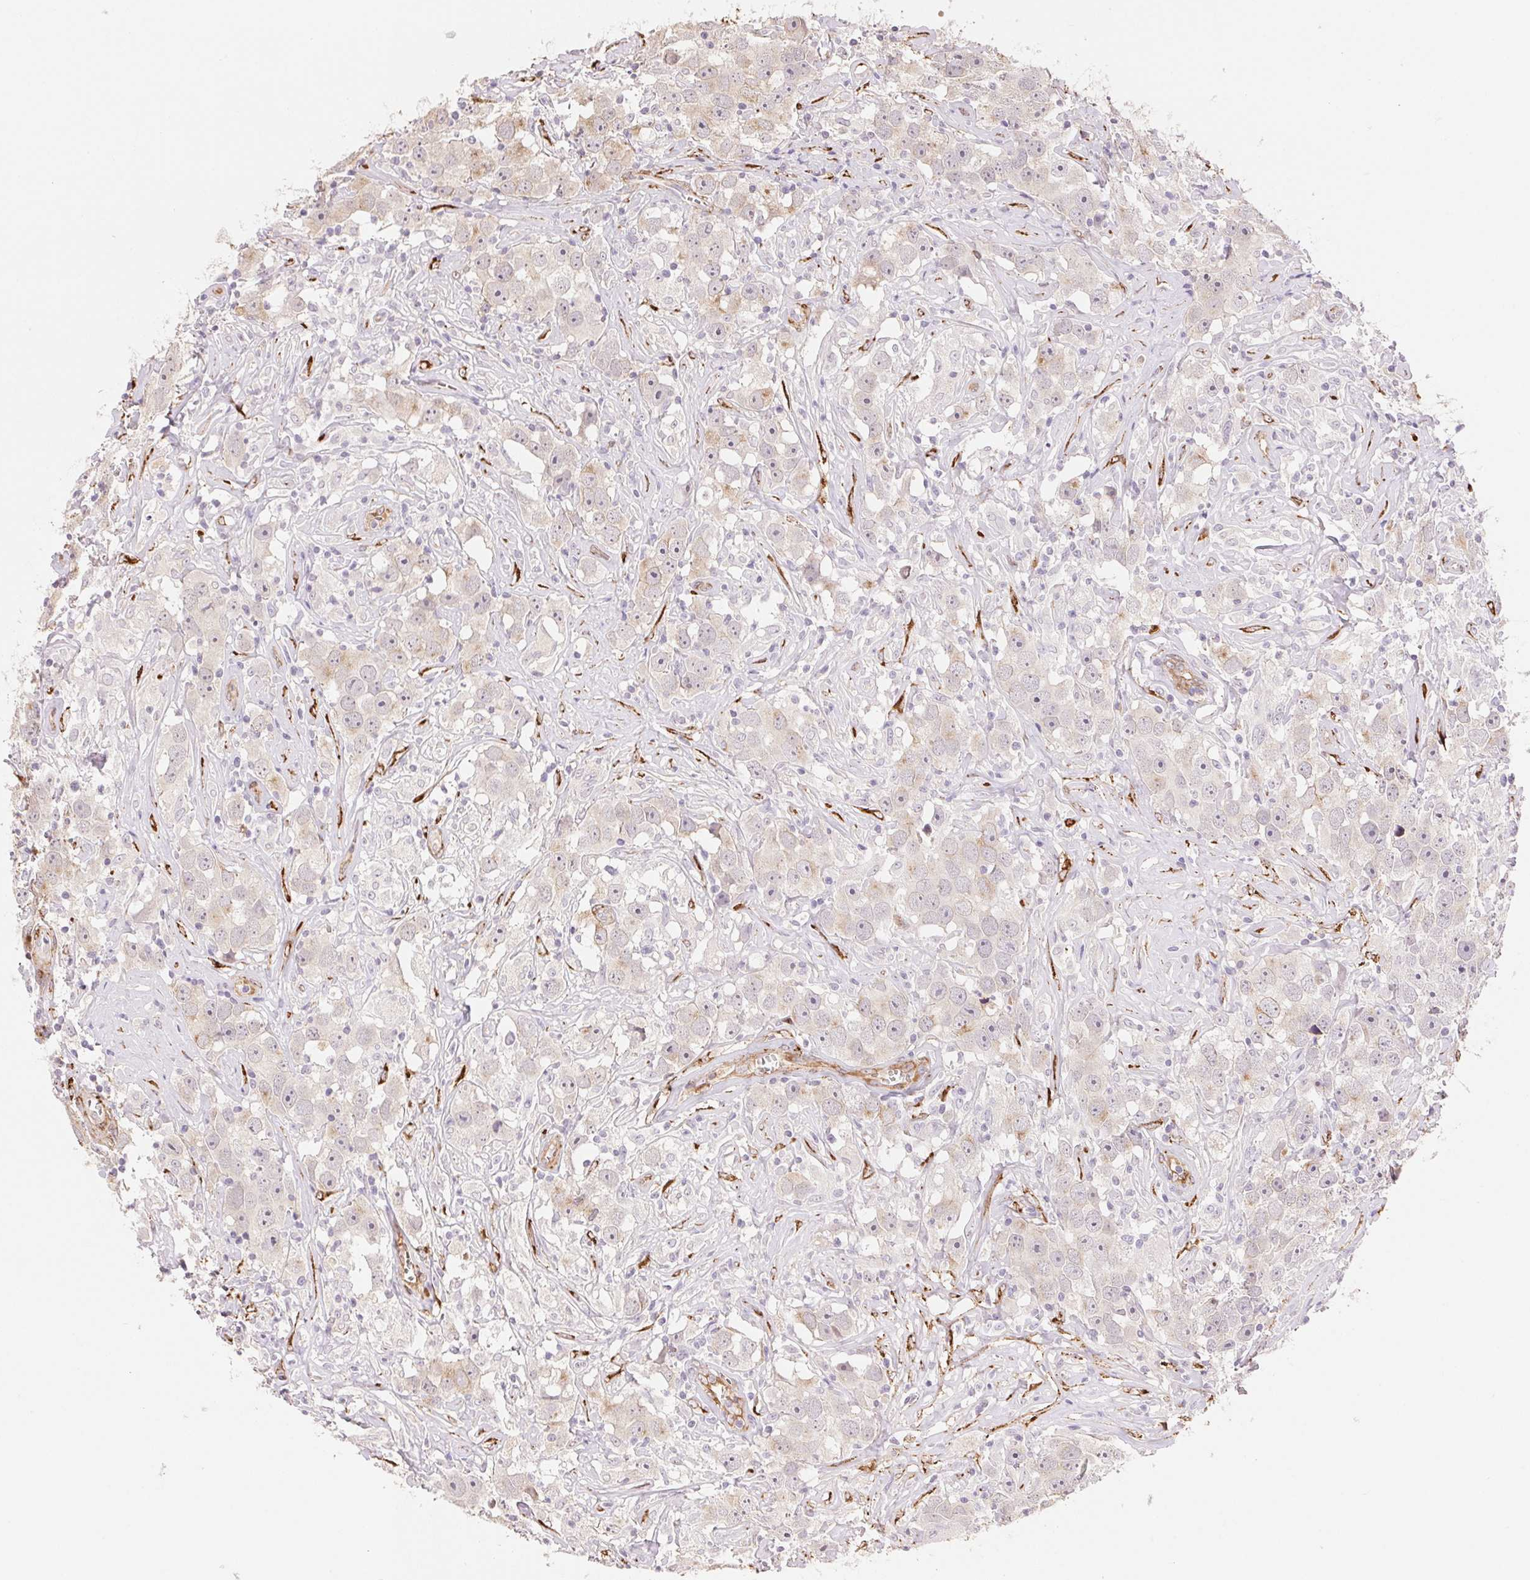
{"staining": {"intensity": "negative", "quantity": "none", "location": "none"}, "tissue": "testis cancer", "cell_type": "Tumor cells", "image_type": "cancer", "snomed": [{"axis": "morphology", "description": "Seminoma, NOS"}, {"axis": "topography", "description": "Testis"}], "caption": "The micrograph exhibits no significant expression in tumor cells of testis seminoma. Brightfield microscopy of immunohistochemistry (IHC) stained with DAB (brown) and hematoxylin (blue), captured at high magnification.", "gene": "FKBP10", "patient": {"sex": "male", "age": 49}}